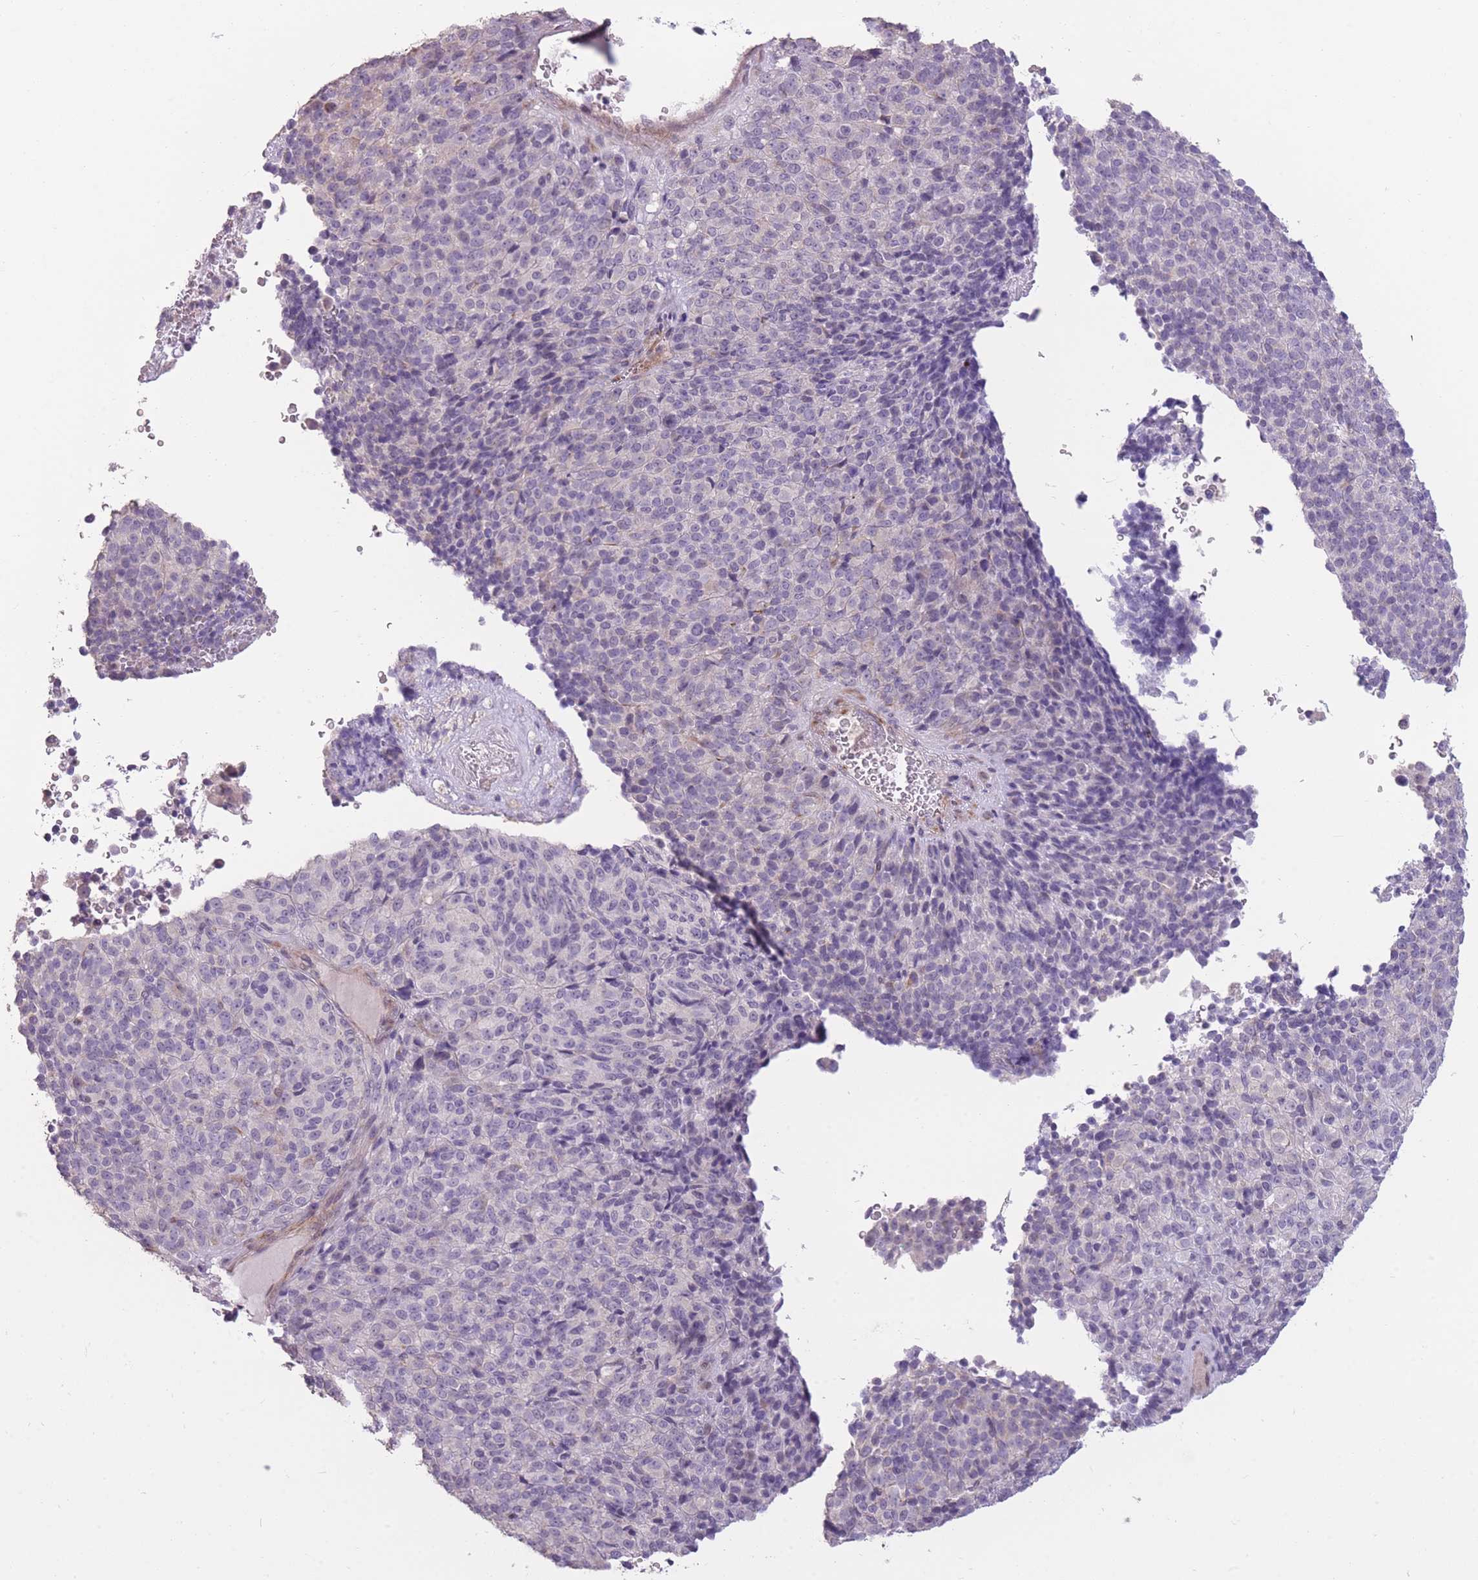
{"staining": {"intensity": "negative", "quantity": "none", "location": "none"}, "tissue": "melanoma", "cell_type": "Tumor cells", "image_type": "cancer", "snomed": [{"axis": "morphology", "description": "Malignant melanoma, Metastatic site"}, {"axis": "topography", "description": "Brain"}], "caption": "DAB (3,3'-diaminobenzidine) immunohistochemical staining of human melanoma shows no significant expression in tumor cells.", "gene": "ZBTB24", "patient": {"sex": "female", "age": 56}}